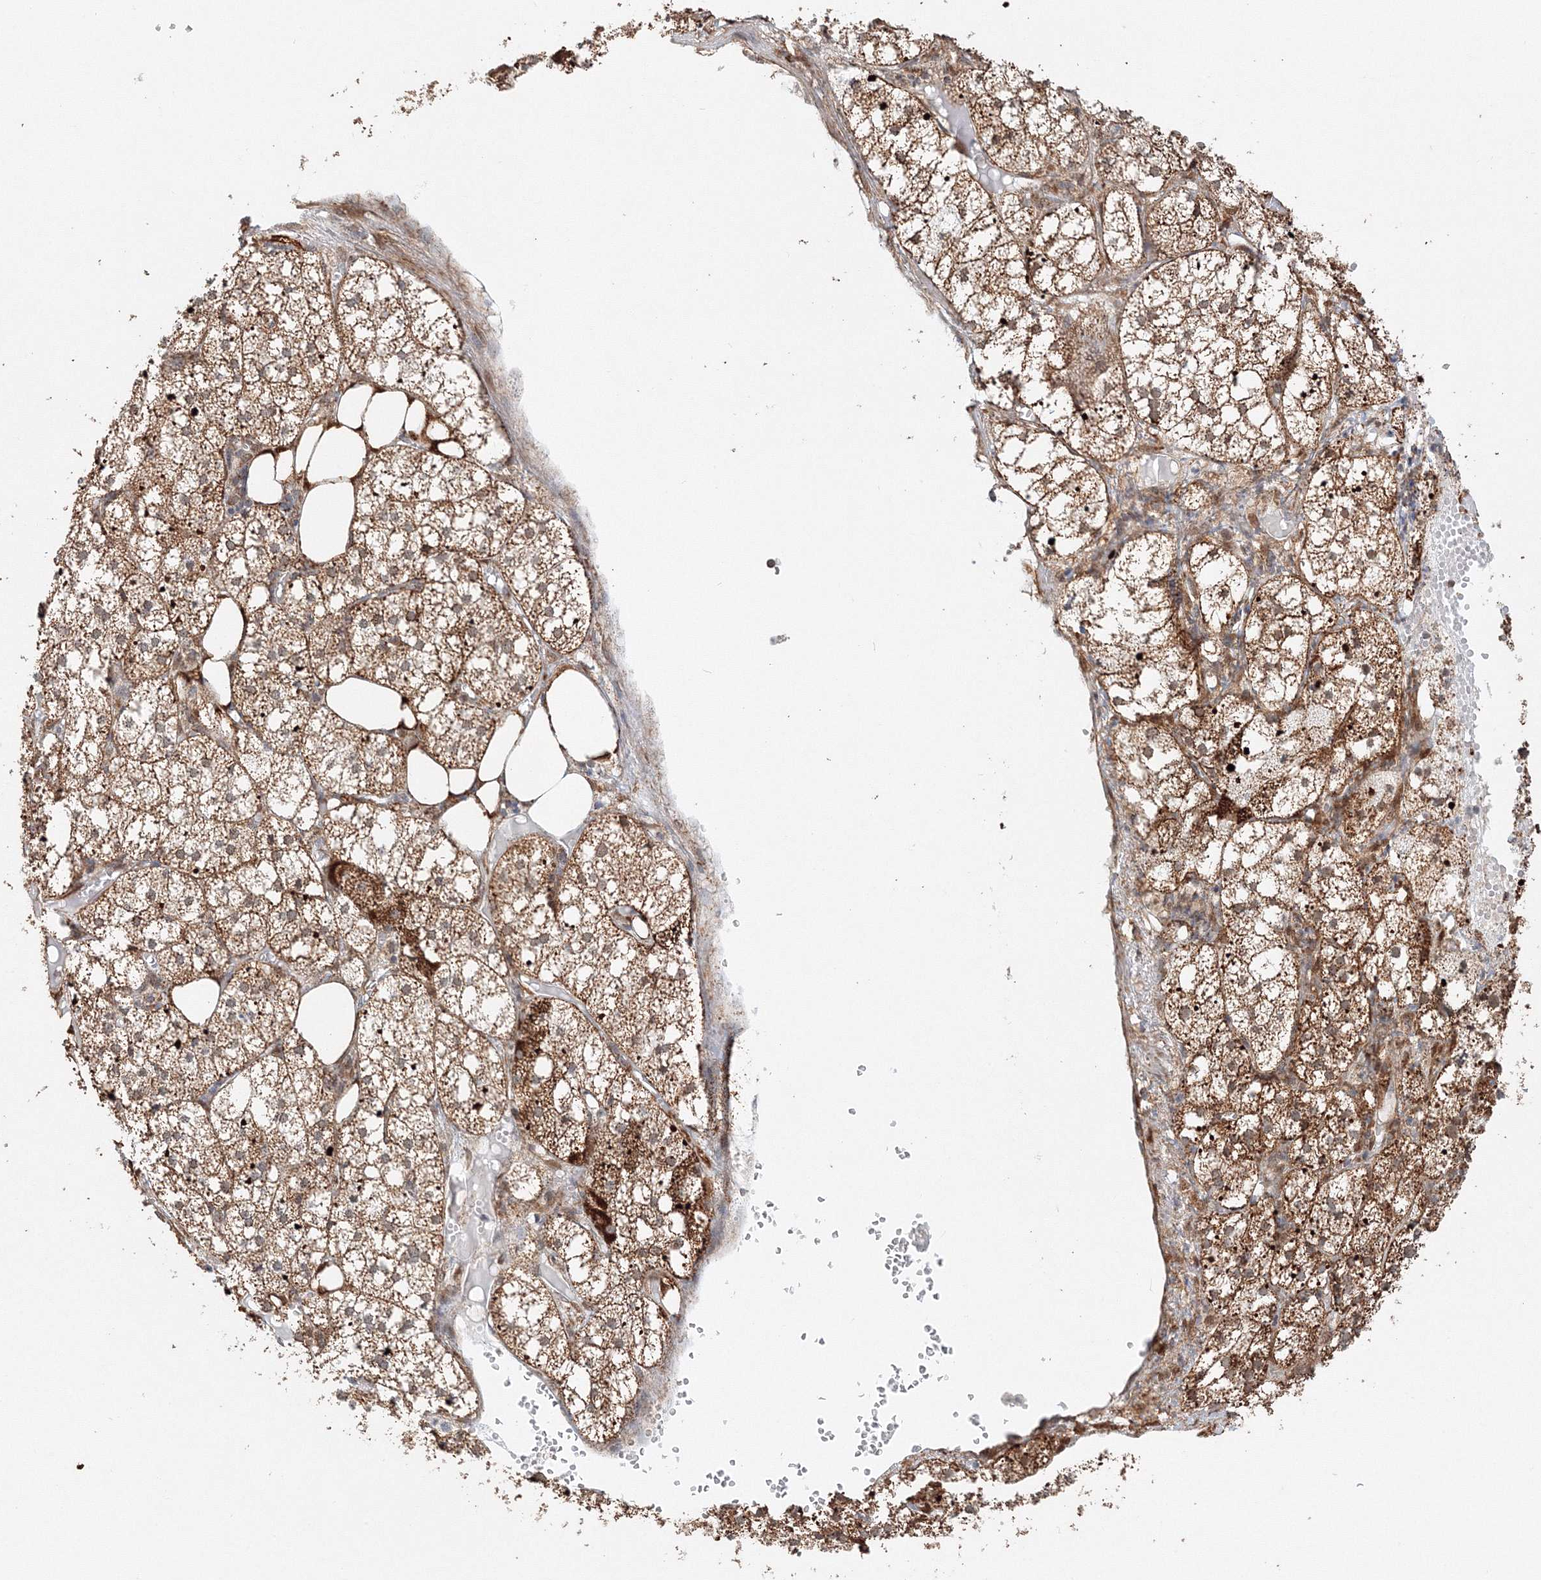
{"staining": {"intensity": "strong", "quantity": ">75%", "location": "cytoplasmic/membranous"}, "tissue": "adrenal gland", "cell_type": "Glandular cells", "image_type": "normal", "snomed": [{"axis": "morphology", "description": "Normal tissue, NOS"}, {"axis": "topography", "description": "Adrenal gland"}], "caption": "Protein staining by immunohistochemistry (IHC) exhibits strong cytoplasmic/membranous expression in approximately >75% of glandular cells in unremarkable adrenal gland. The staining was performed using DAB (3,3'-diaminobenzidine) to visualize the protein expression in brown, while the nuclei were stained in blue with hematoxylin (Magnification: 20x).", "gene": "PSMD6", "patient": {"sex": "female", "age": 61}}